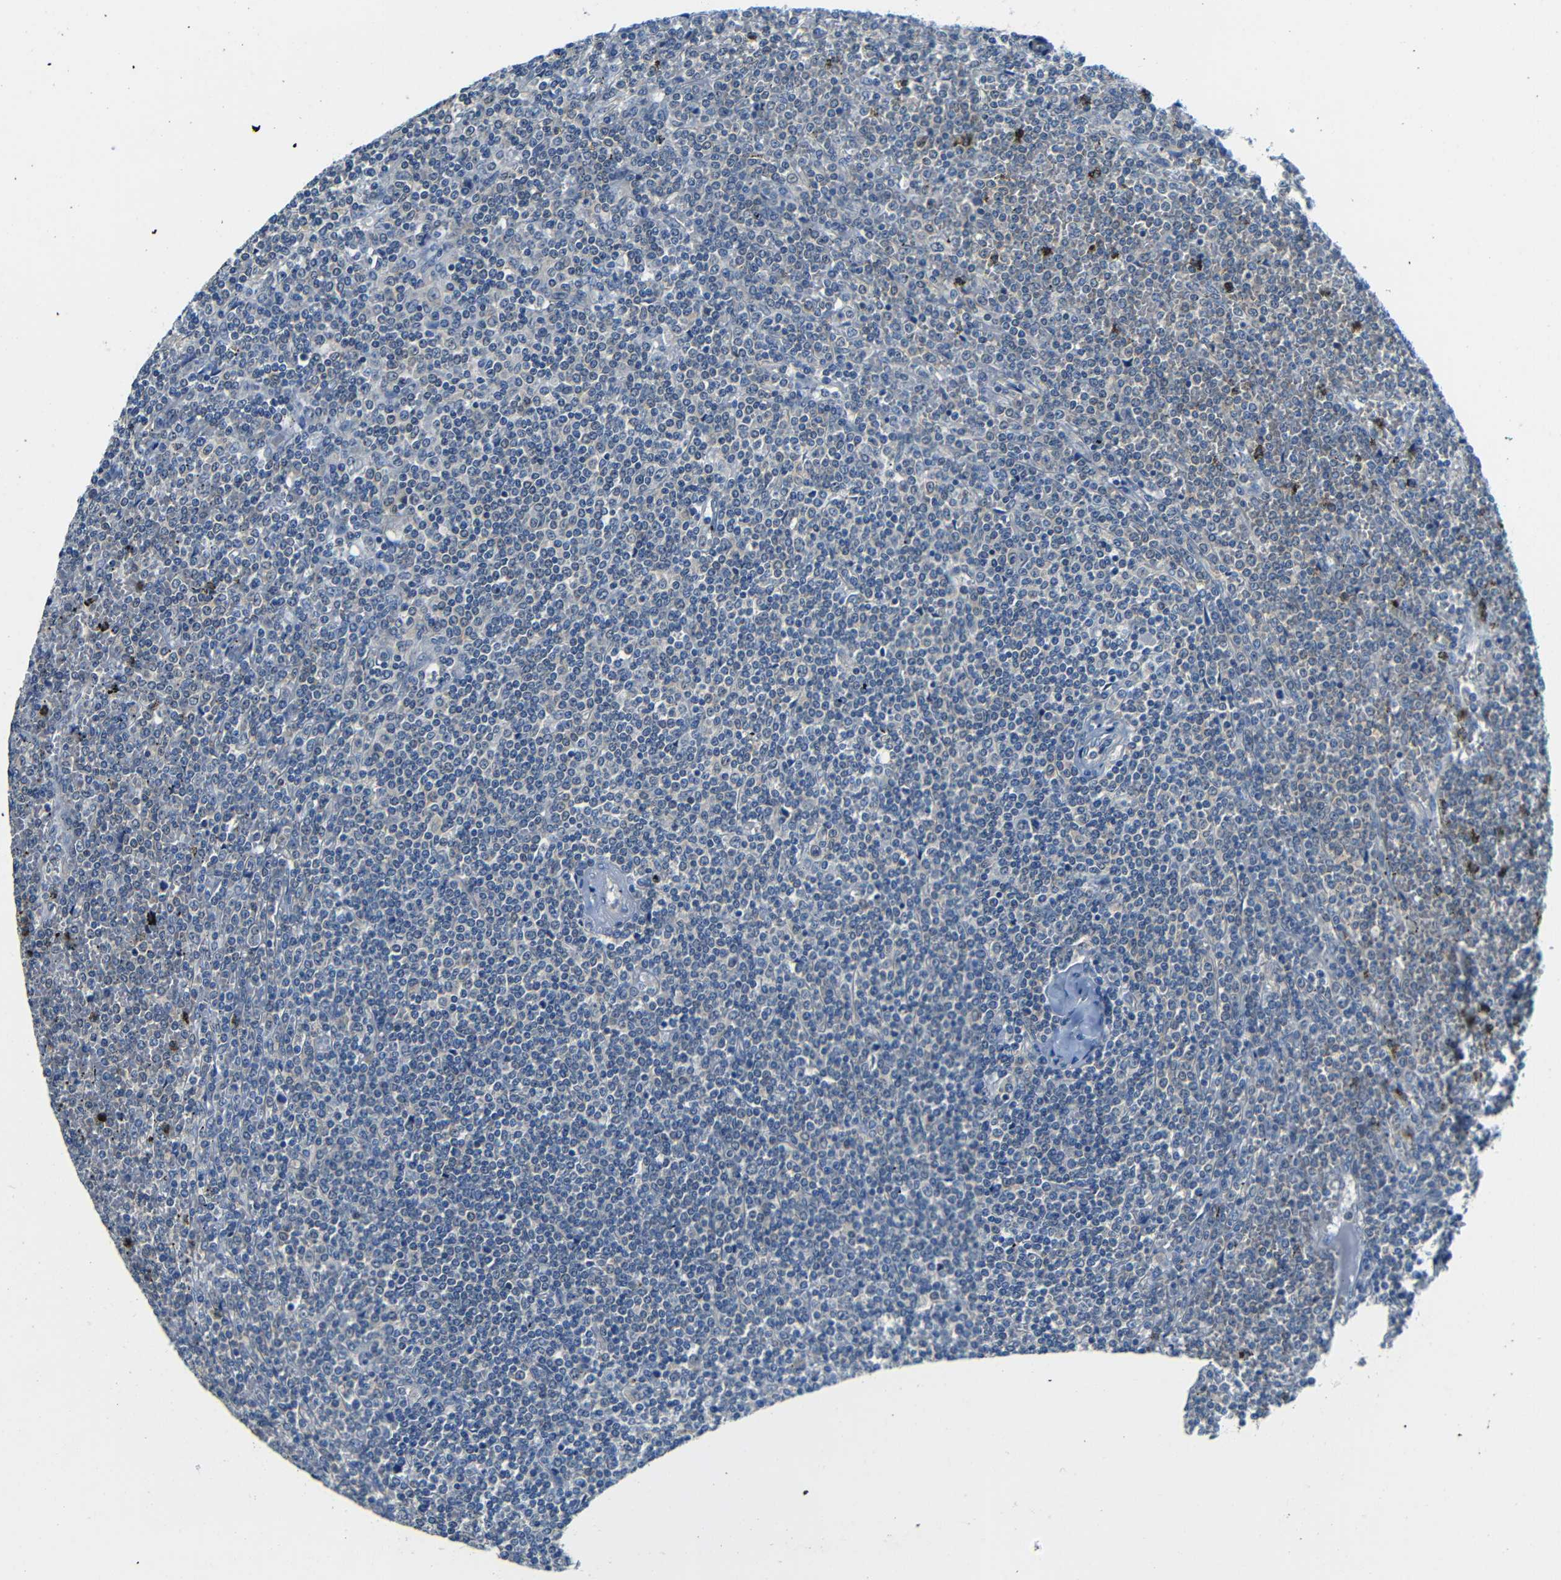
{"staining": {"intensity": "negative", "quantity": "none", "location": "none"}, "tissue": "lymphoma", "cell_type": "Tumor cells", "image_type": "cancer", "snomed": [{"axis": "morphology", "description": "Malignant lymphoma, non-Hodgkin's type, Low grade"}, {"axis": "topography", "description": "Spleen"}], "caption": "Immunohistochemistry (IHC) of lymphoma exhibits no staining in tumor cells.", "gene": "ADAP1", "patient": {"sex": "female", "age": 19}}